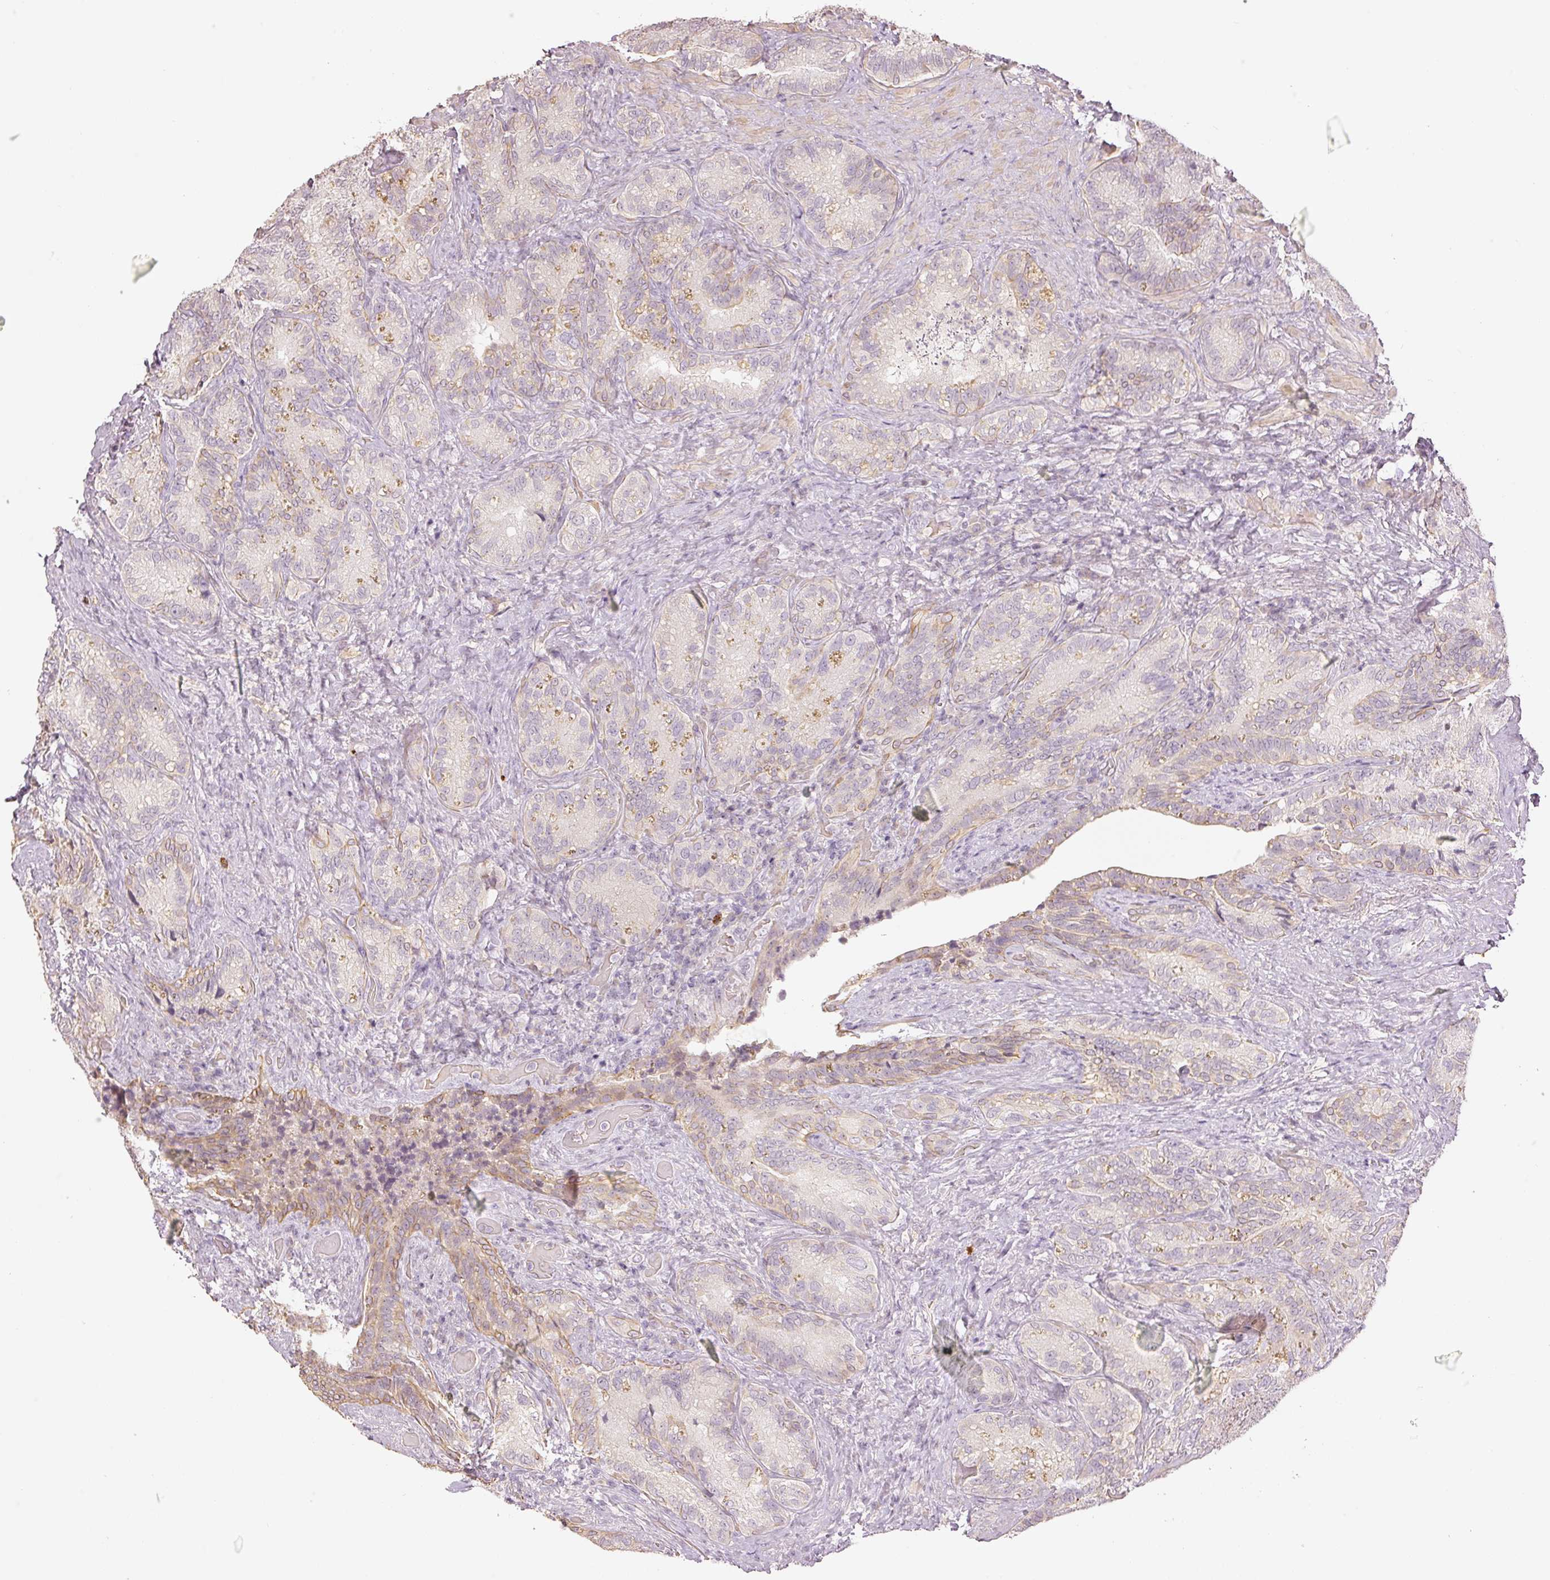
{"staining": {"intensity": "moderate", "quantity": "<25%", "location": "cytoplasmic/membranous"}, "tissue": "seminal vesicle", "cell_type": "Glandular cells", "image_type": "normal", "snomed": [{"axis": "morphology", "description": "Normal tissue, NOS"}, {"axis": "topography", "description": "Seminal veicle"}], "caption": "Brown immunohistochemical staining in normal seminal vesicle displays moderate cytoplasmic/membranous staining in approximately <25% of glandular cells.", "gene": "GZMA", "patient": {"sex": "male", "age": 68}}